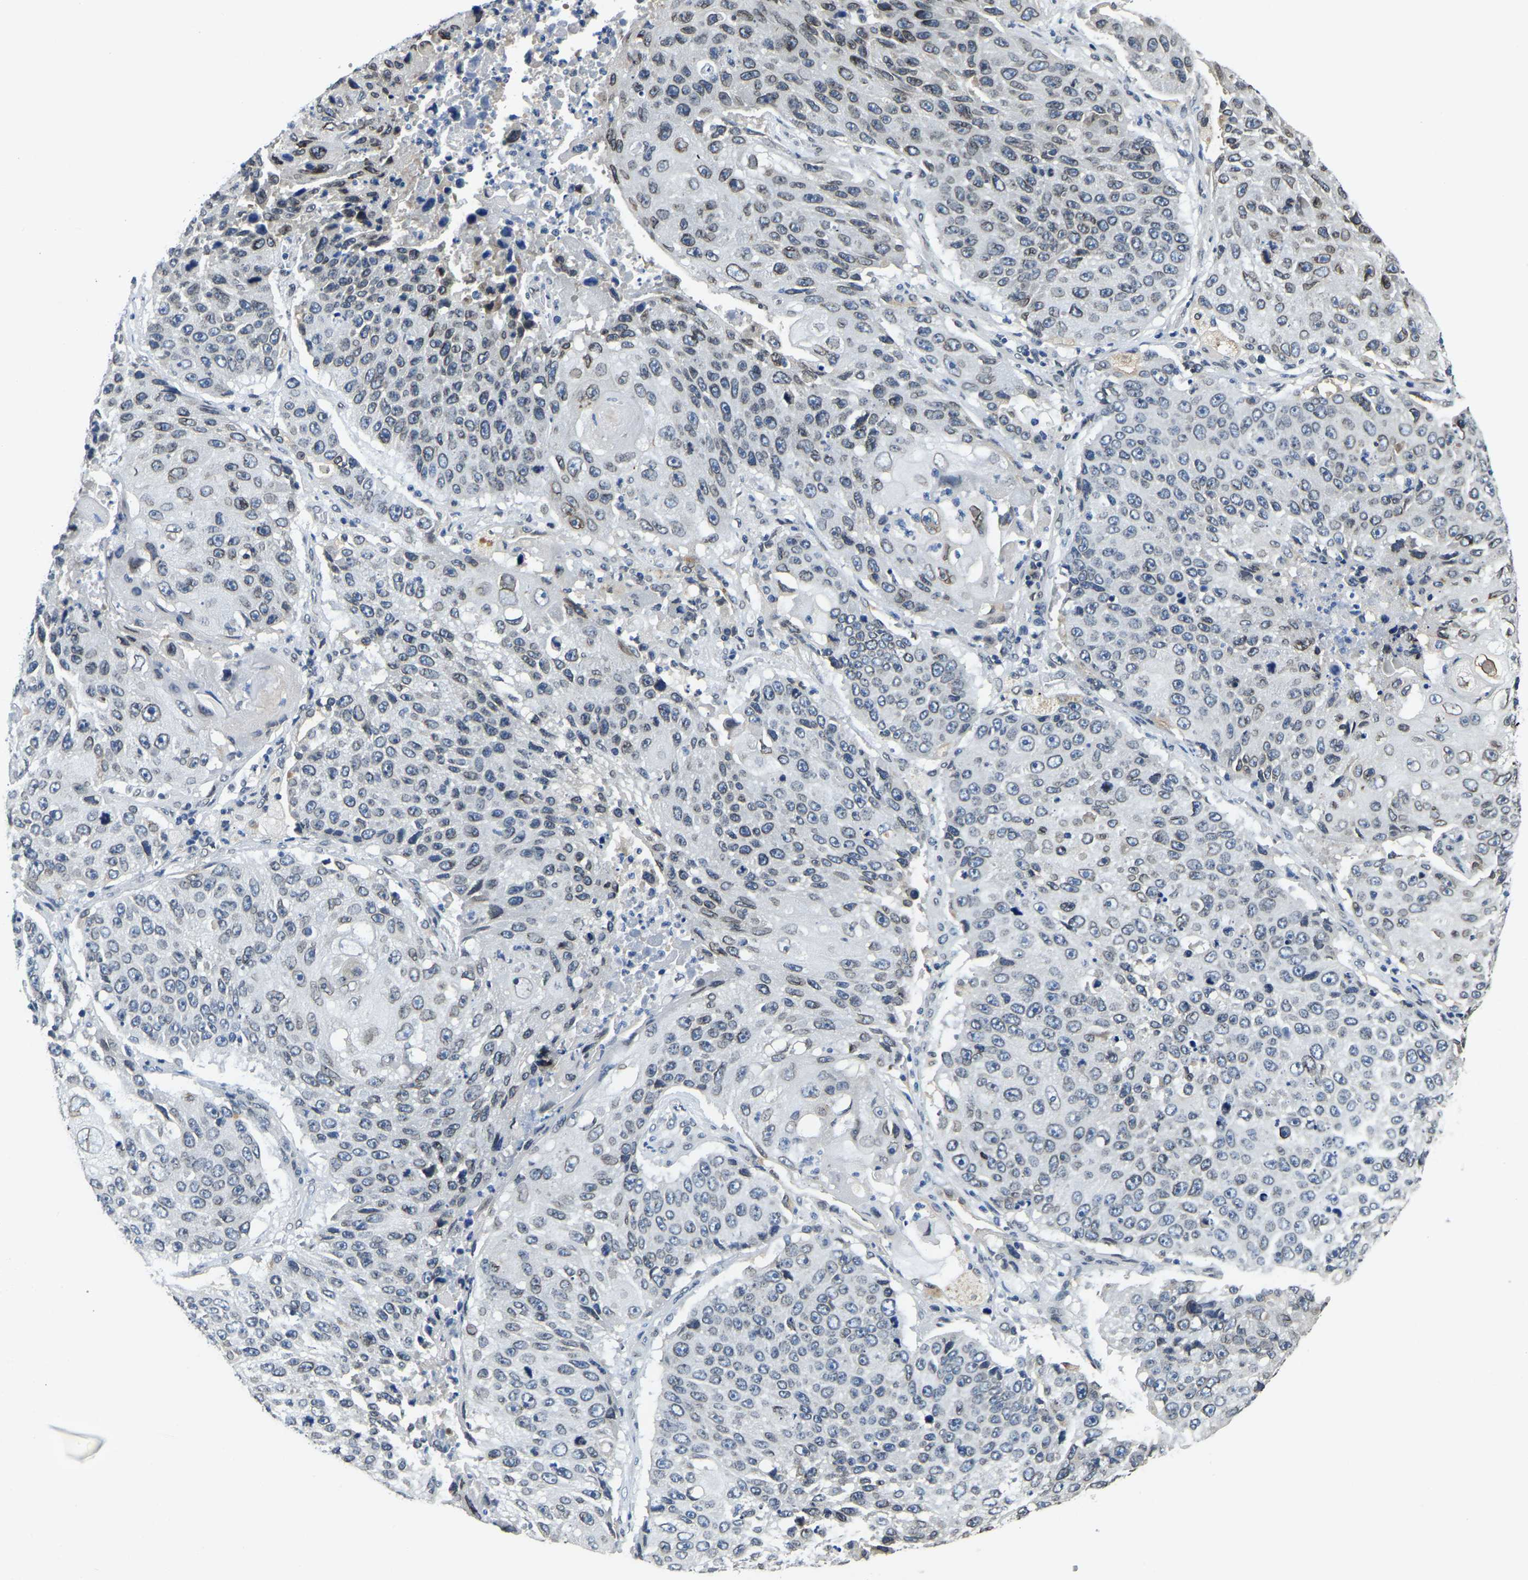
{"staining": {"intensity": "weak", "quantity": ">75%", "location": "cytoplasmic/membranous,nuclear"}, "tissue": "lung cancer", "cell_type": "Tumor cells", "image_type": "cancer", "snomed": [{"axis": "morphology", "description": "Squamous cell carcinoma, NOS"}, {"axis": "topography", "description": "Lung"}], "caption": "Approximately >75% of tumor cells in human lung cancer (squamous cell carcinoma) reveal weak cytoplasmic/membranous and nuclear protein expression as visualized by brown immunohistochemical staining.", "gene": "RANBP2", "patient": {"sex": "male", "age": 61}}